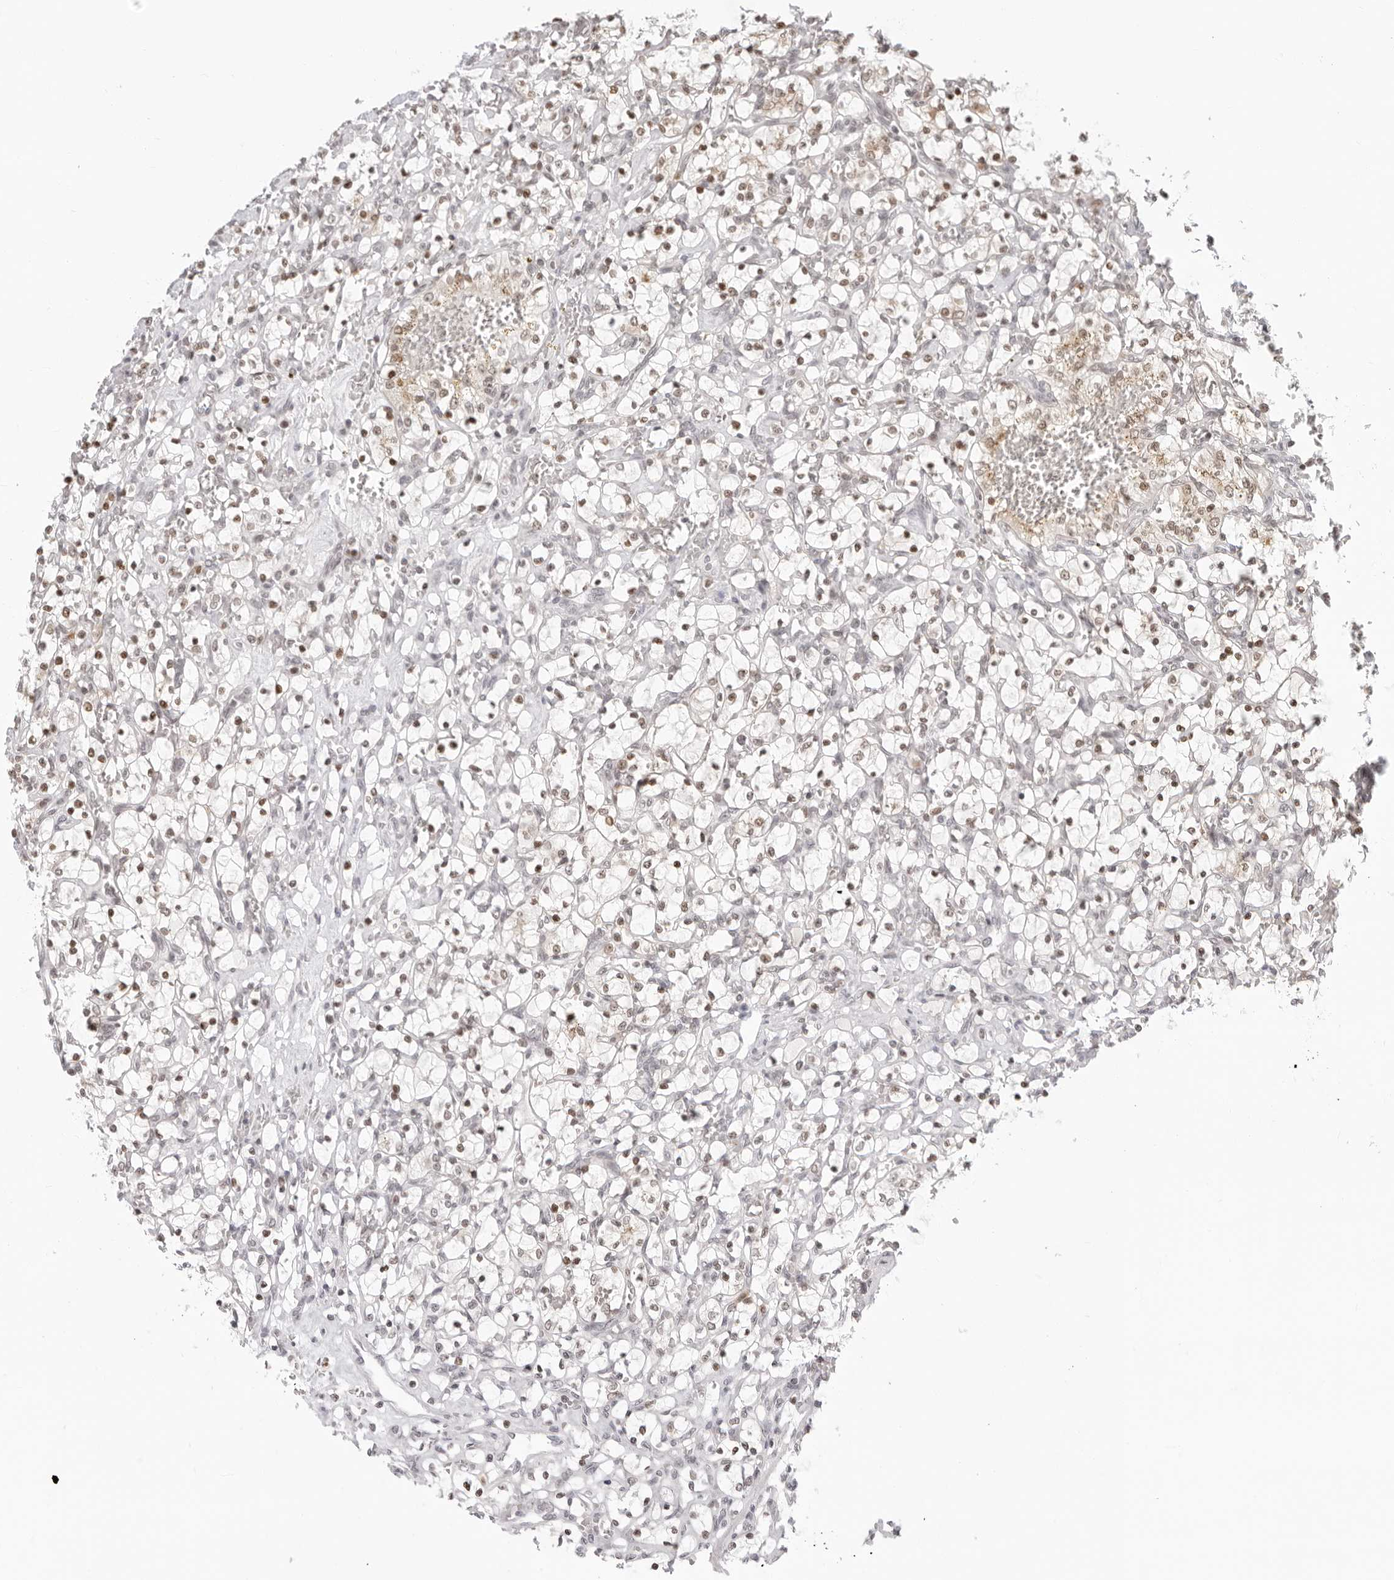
{"staining": {"intensity": "moderate", "quantity": "25%-75%", "location": "nuclear"}, "tissue": "renal cancer", "cell_type": "Tumor cells", "image_type": "cancer", "snomed": [{"axis": "morphology", "description": "Adenocarcinoma, NOS"}, {"axis": "topography", "description": "Kidney"}], "caption": "Renal cancer (adenocarcinoma) was stained to show a protein in brown. There is medium levels of moderate nuclear staining in about 25%-75% of tumor cells.", "gene": "MSH6", "patient": {"sex": "female", "age": 69}}